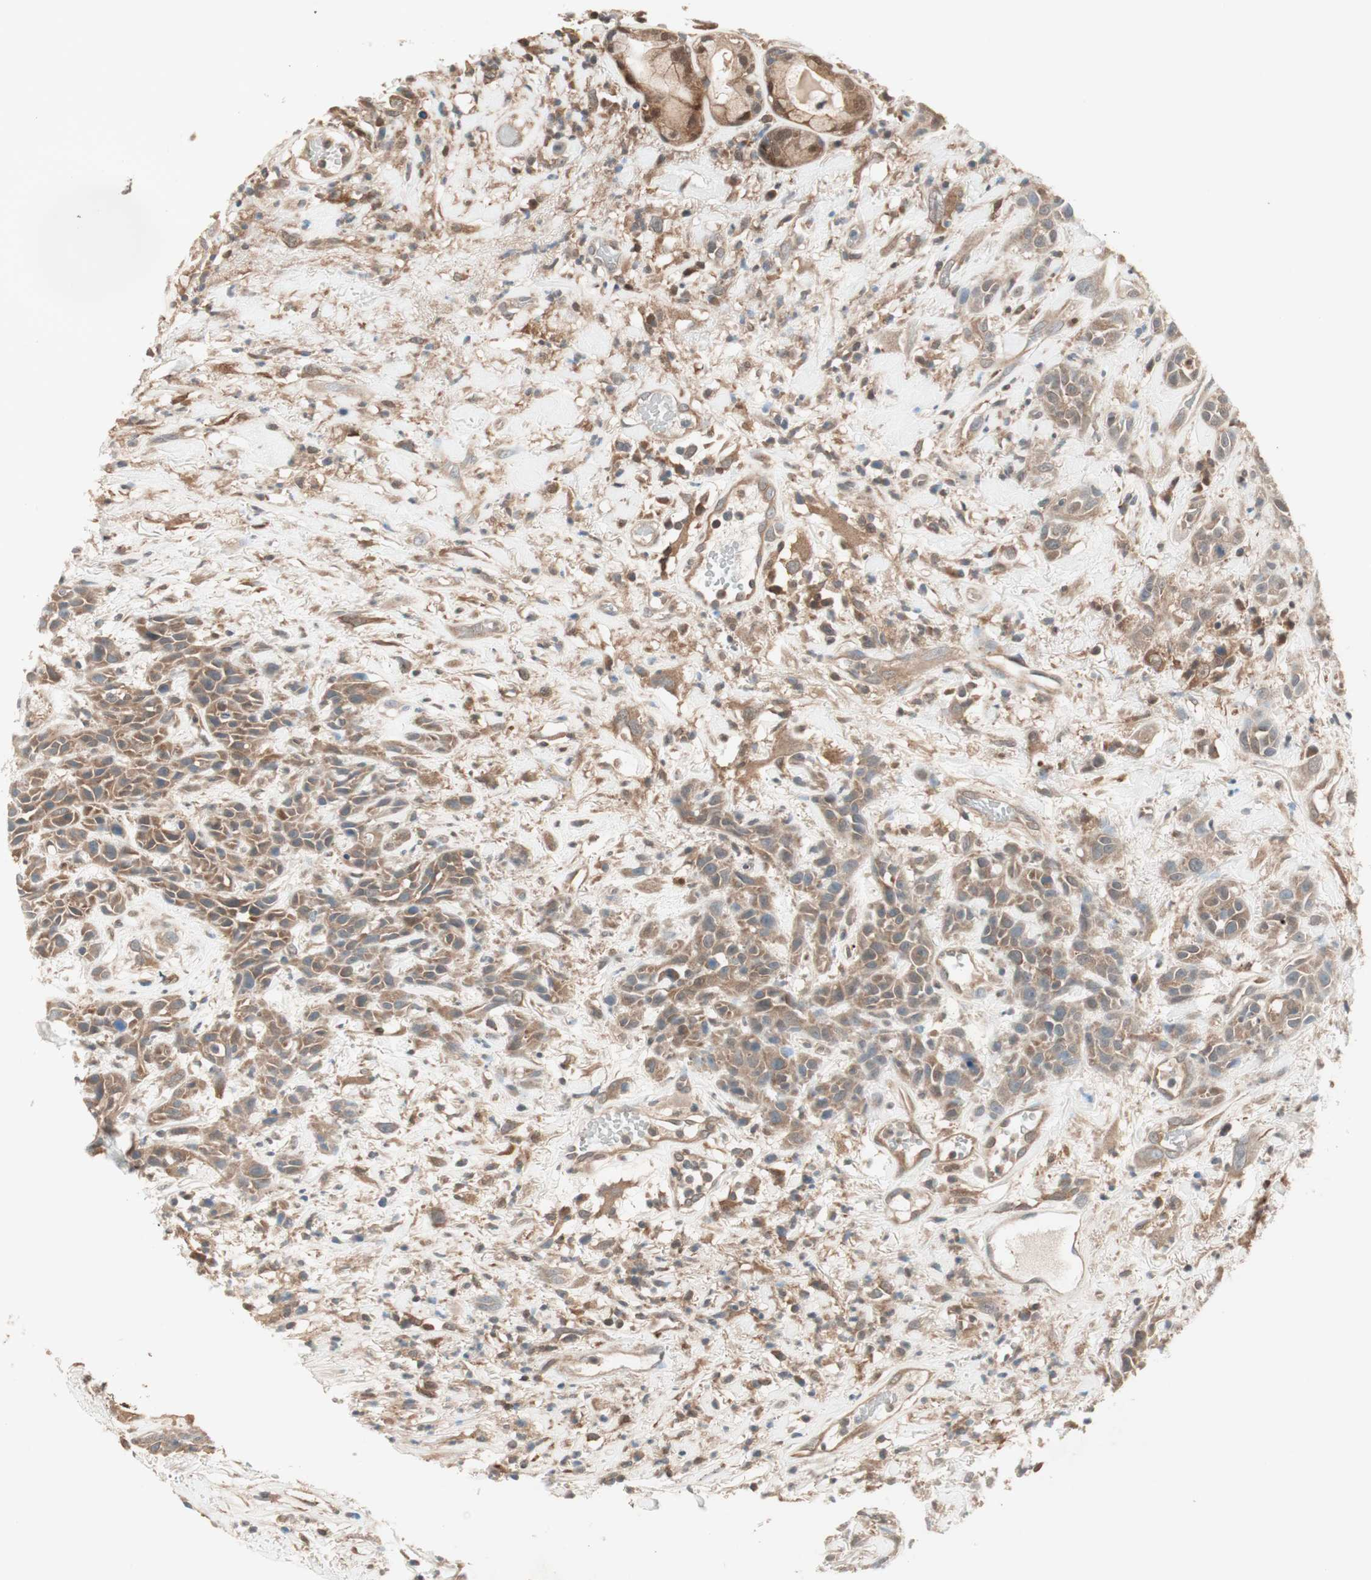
{"staining": {"intensity": "moderate", "quantity": ">75%", "location": "cytoplasmic/membranous"}, "tissue": "head and neck cancer", "cell_type": "Tumor cells", "image_type": "cancer", "snomed": [{"axis": "morphology", "description": "Squamous cell carcinoma, NOS"}, {"axis": "topography", "description": "Head-Neck"}], "caption": "Moderate cytoplasmic/membranous staining for a protein is appreciated in about >75% of tumor cells of head and neck cancer (squamous cell carcinoma) using immunohistochemistry.", "gene": "GALT", "patient": {"sex": "male", "age": 62}}